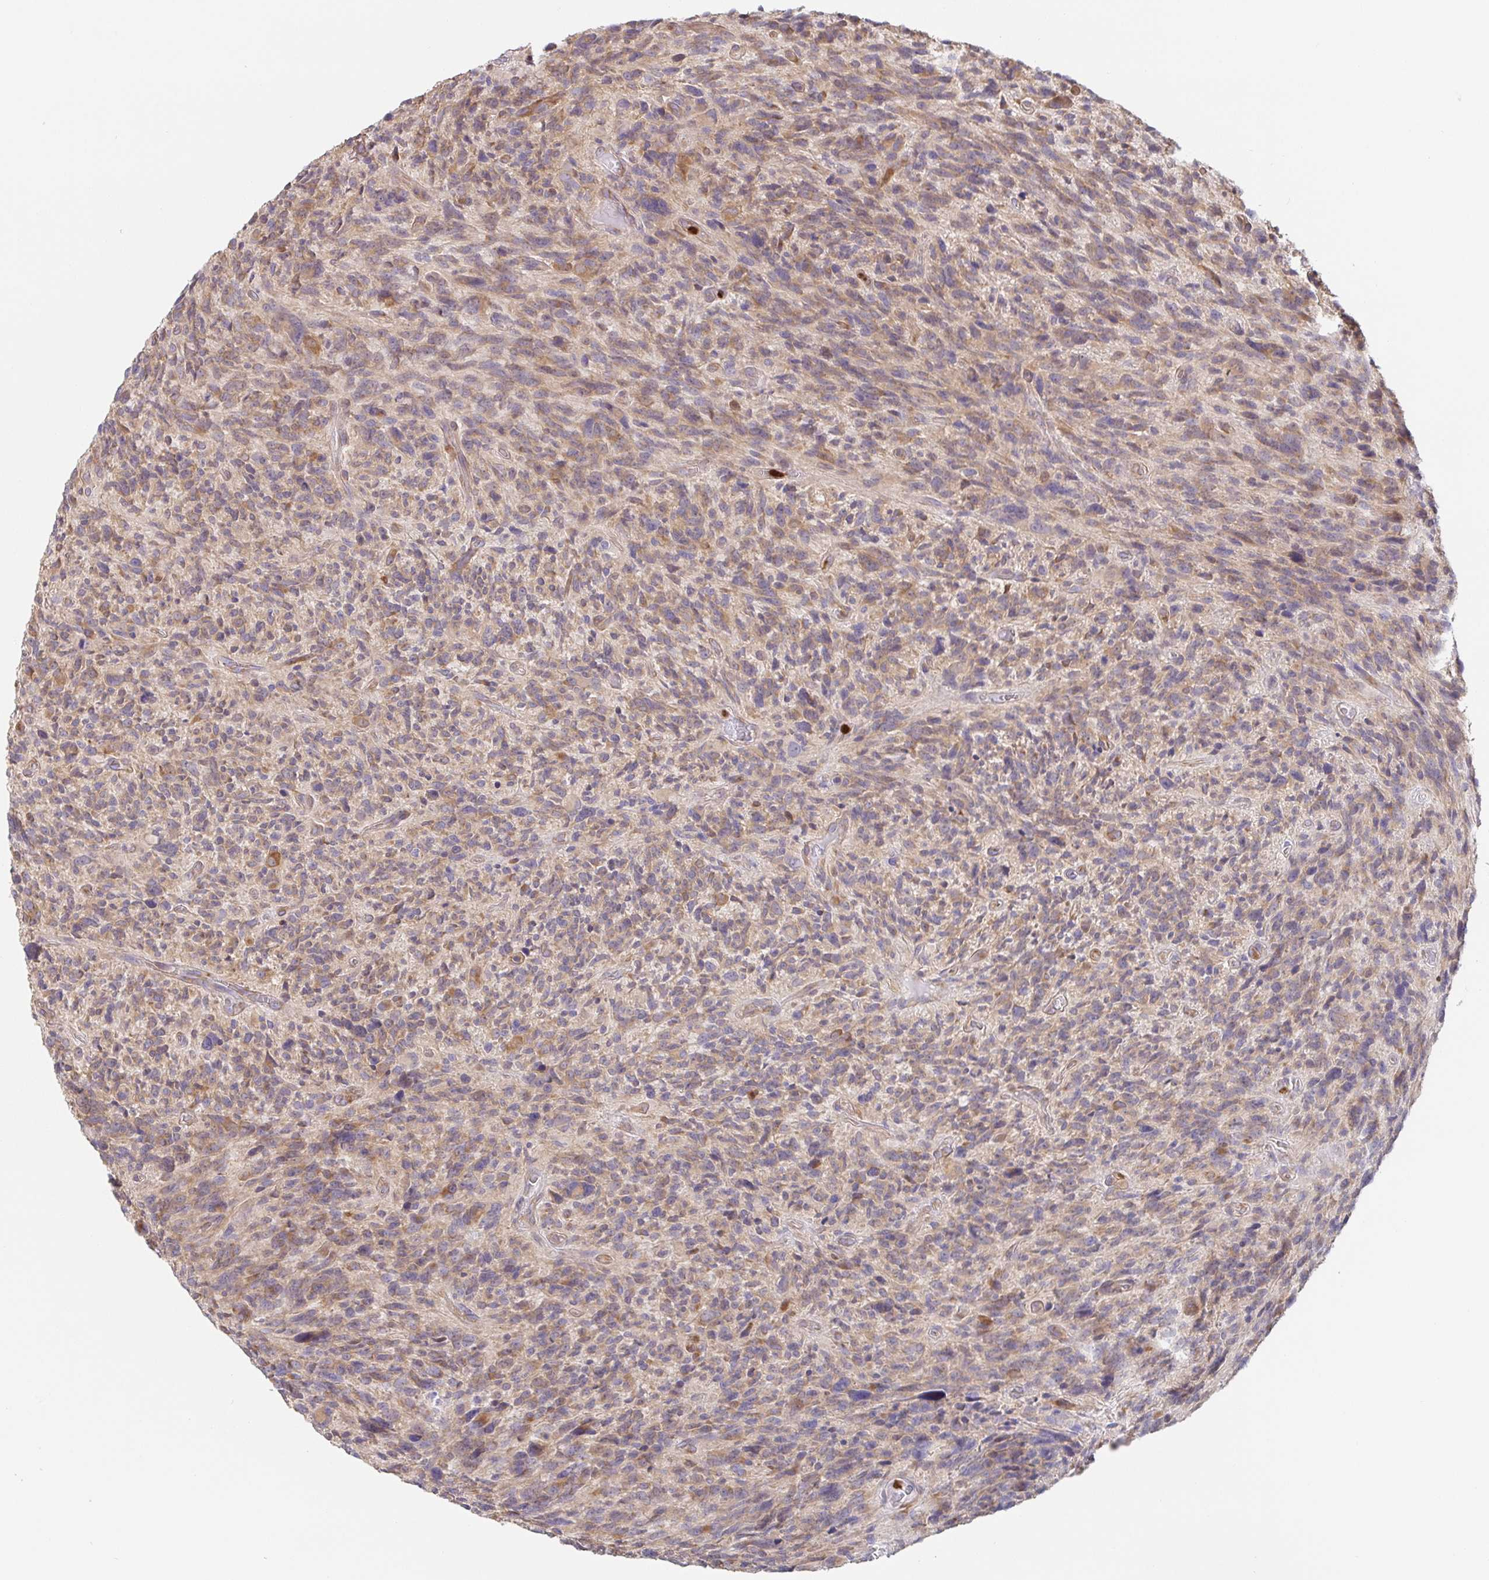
{"staining": {"intensity": "weak", "quantity": "25%-75%", "location": "cytoplasmic/membranous"}, "tissue": "glioma", "cell_type": "Tumor cells", "image_type": "cancer", "snomed": [{"axis": "morphology", "description": "Glioma, malignant, High grade"}, {"axis": "topography", "description": "Brain"}], "caption": "Malignant glioma (high-grade) tissue shows weak cytoplasmic/membranous positivity in about 25%-75% of tumor cells, visualized by immunohistochemistry.", "gene": "PDPK1", "patient": {"sex": "male", "age": 46}}